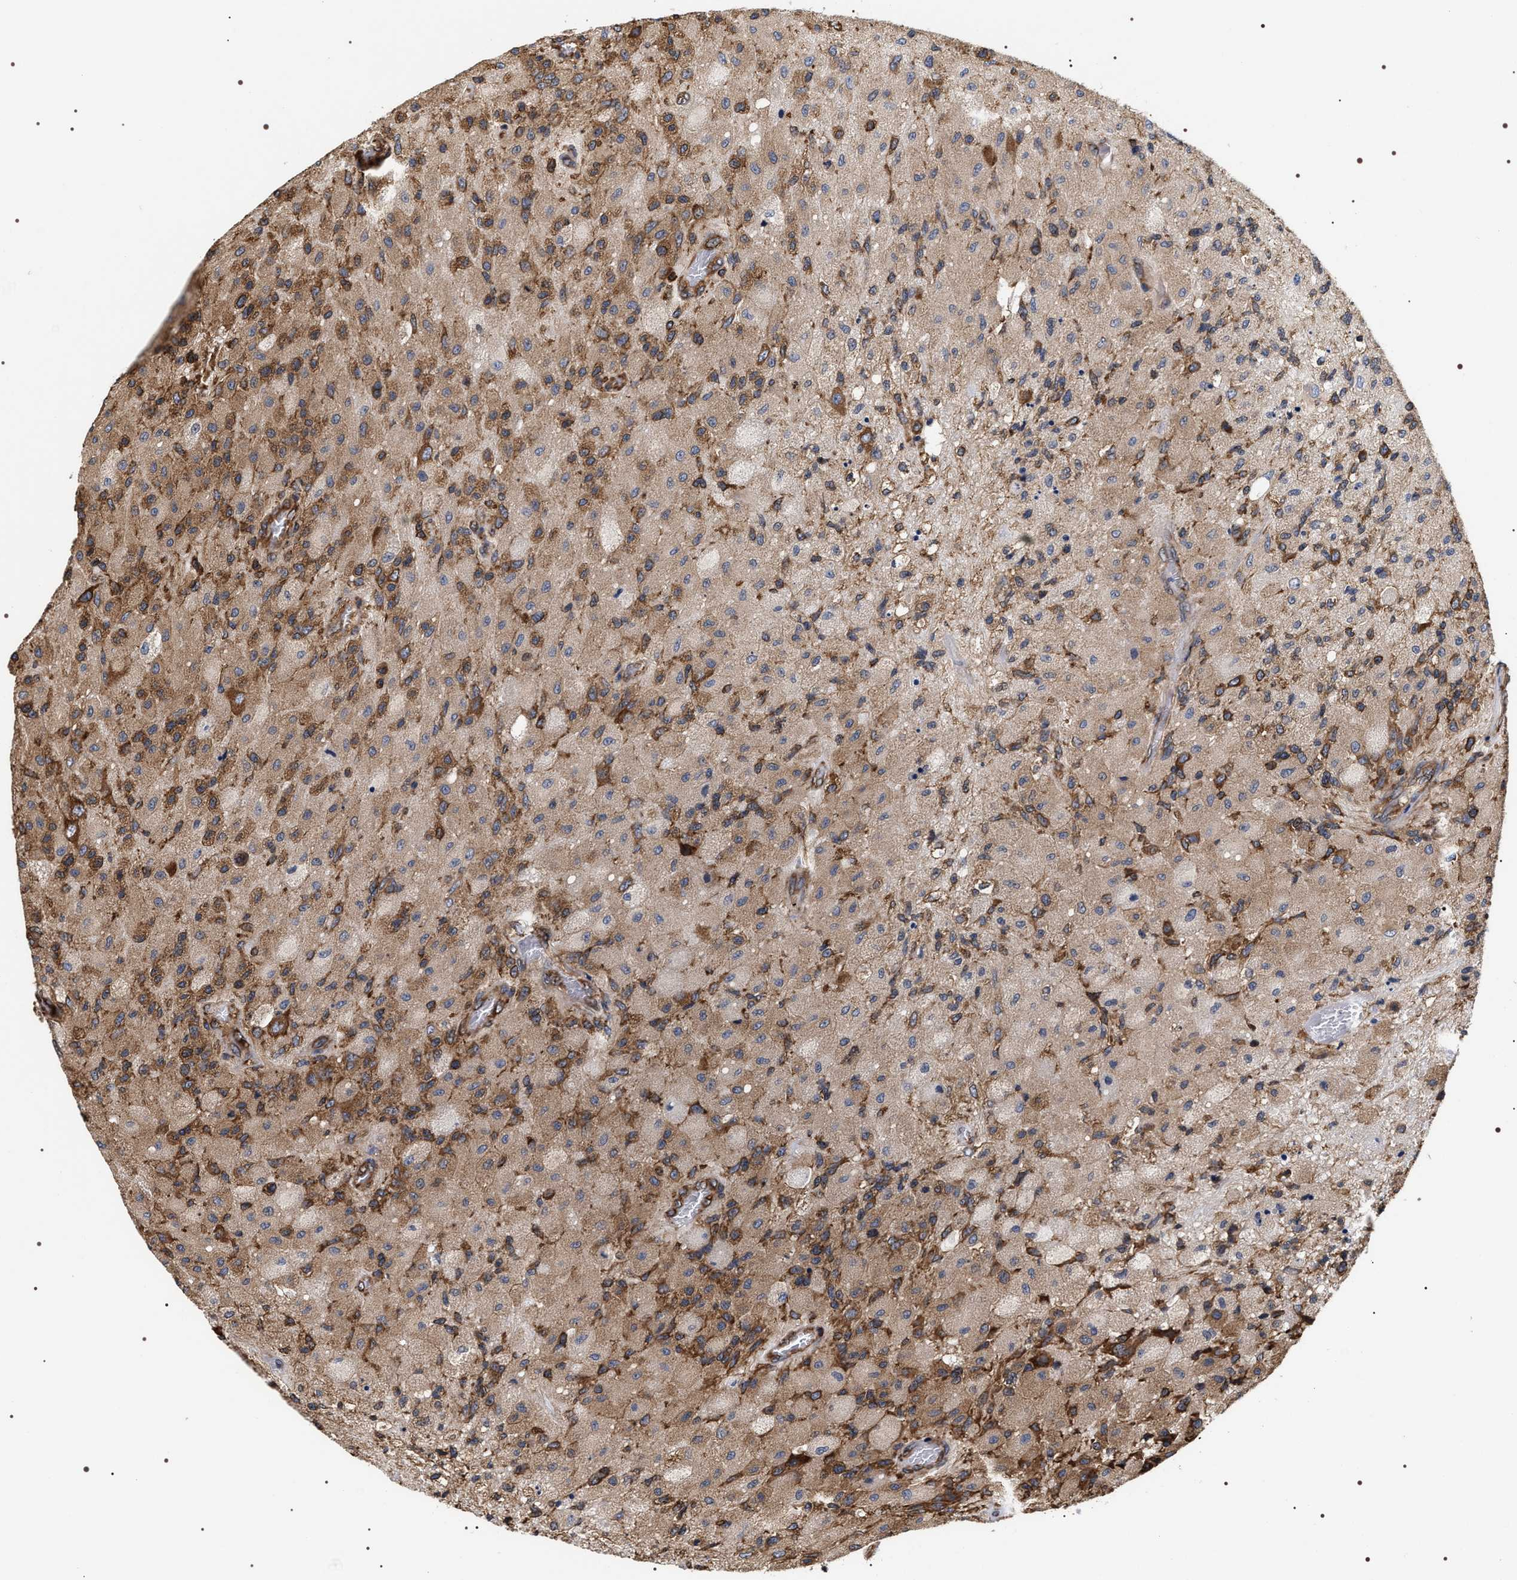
{"staining": {"intensity": "moderate", "quantity": ">75%", "location": "cytoplasmic/membranous"}, "tissue": "glioma", "cell_type": "Tumor cells", "image_type": "cancer", "snomed": [{"axis": "morphology", "description": "Normal tissue, NOS"}, {"axis": "morphology", "description": "Glioma, malignant, High grade"}, {"axis": "topography", "description": "Cerebral cortex"}], "caption": "This photomicrograph reveals immunohistochemistry staining of malignant glioma (high-grade), with medium moderate cytoplasmic/membranous expression in approximately >75% of tumor cells.", "gene": "SERBP1", "patient": {"sex": "male", "age": 77}}